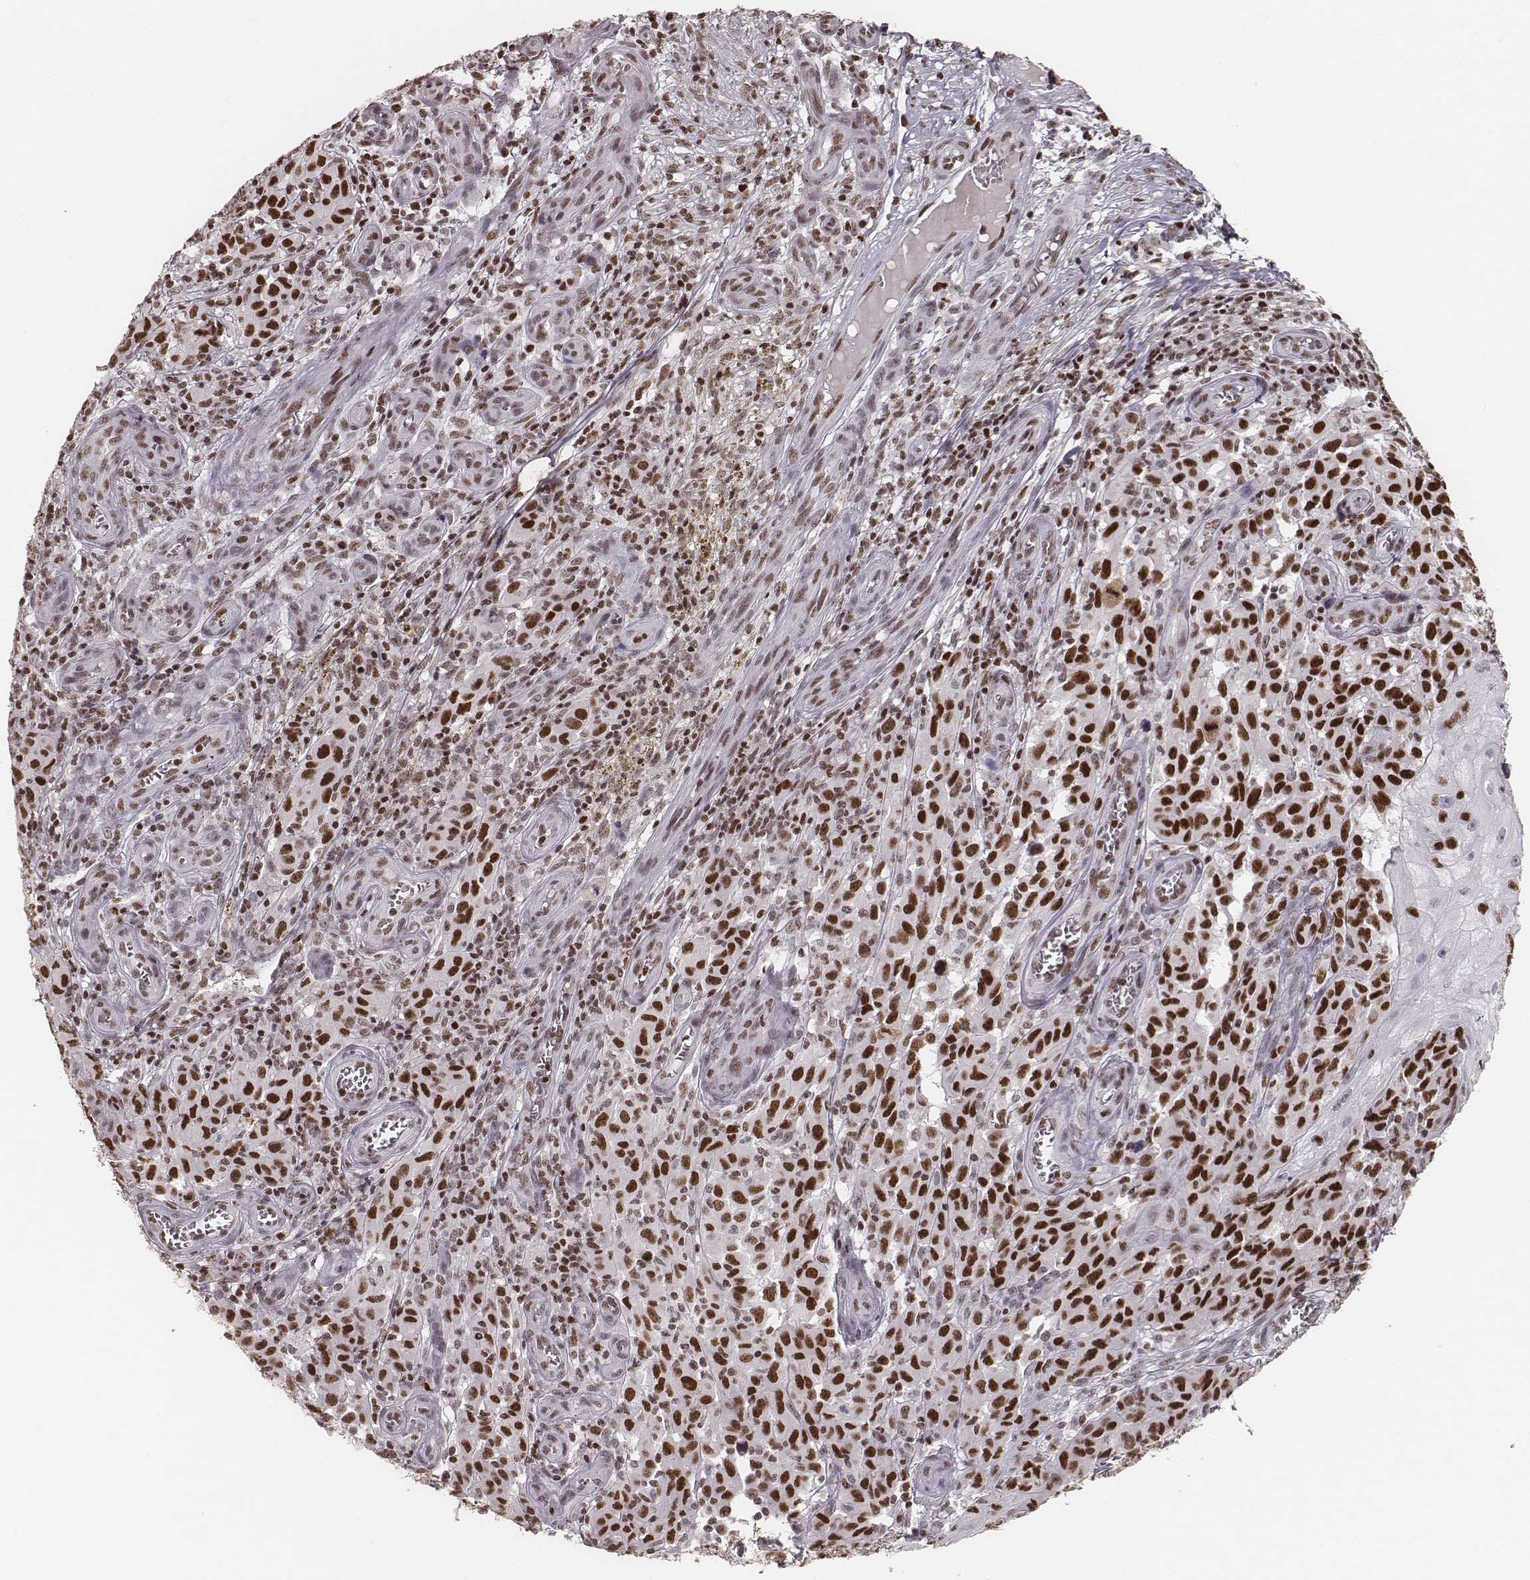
{"staining": {"intensity": "strong", "quantity": ">75%", "location": "nuclear"}, "tissue": "melanoma", "cell_type": "Tumor cells", "image_type": "cancer", "snomed": [{"axis": "morphology", "description": "Malignant melanoma, NOS"}, {"axis": "topography", "description": "Skin"}], "caption": "Malignant melanoma stained with immunohistochemistry (IHC) reveals strong nuclear staining in approximately >75% of tumor cells.", "gene": "PARP1", "patient": {"sex": "female", "age": 53}}